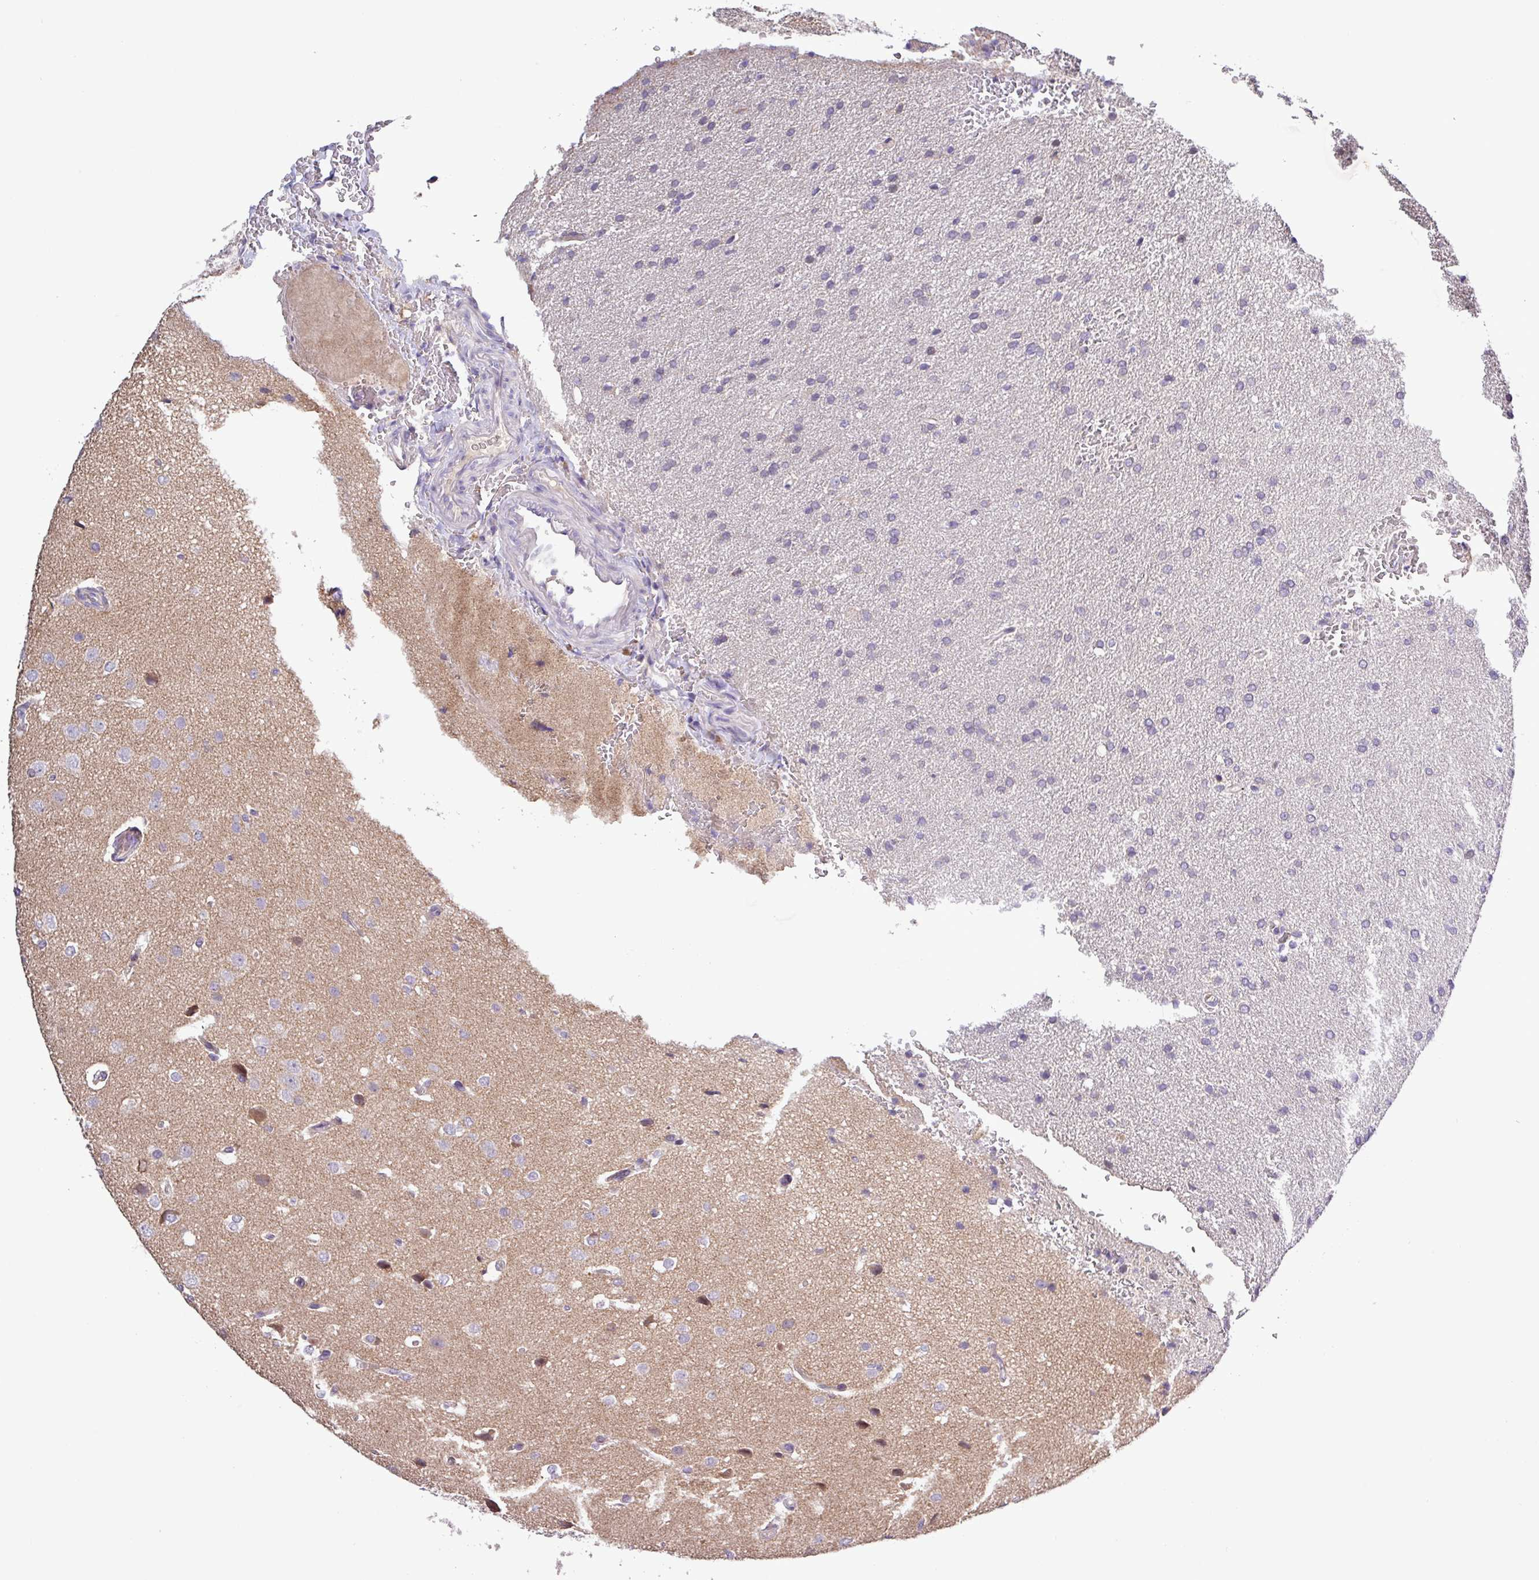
{"staining": {"intensity": "negative", "quantity": "none", "location": "none"}, "tissue": "glioma", "cell_type": "Tumor cells", "image_type": "cancer", "snomed": [{"axis": "morphology", "description": "Glioma, malignant, Low grade"}, {"axis": "topography", "description": "Brain"}], "caption": "An immunohistochemistry (IHC) image of glioma is shown. There is no staining in tumor cells of glioma.", "gene": "SFTPB", "patient": {"sex": "female", "age": 33}}